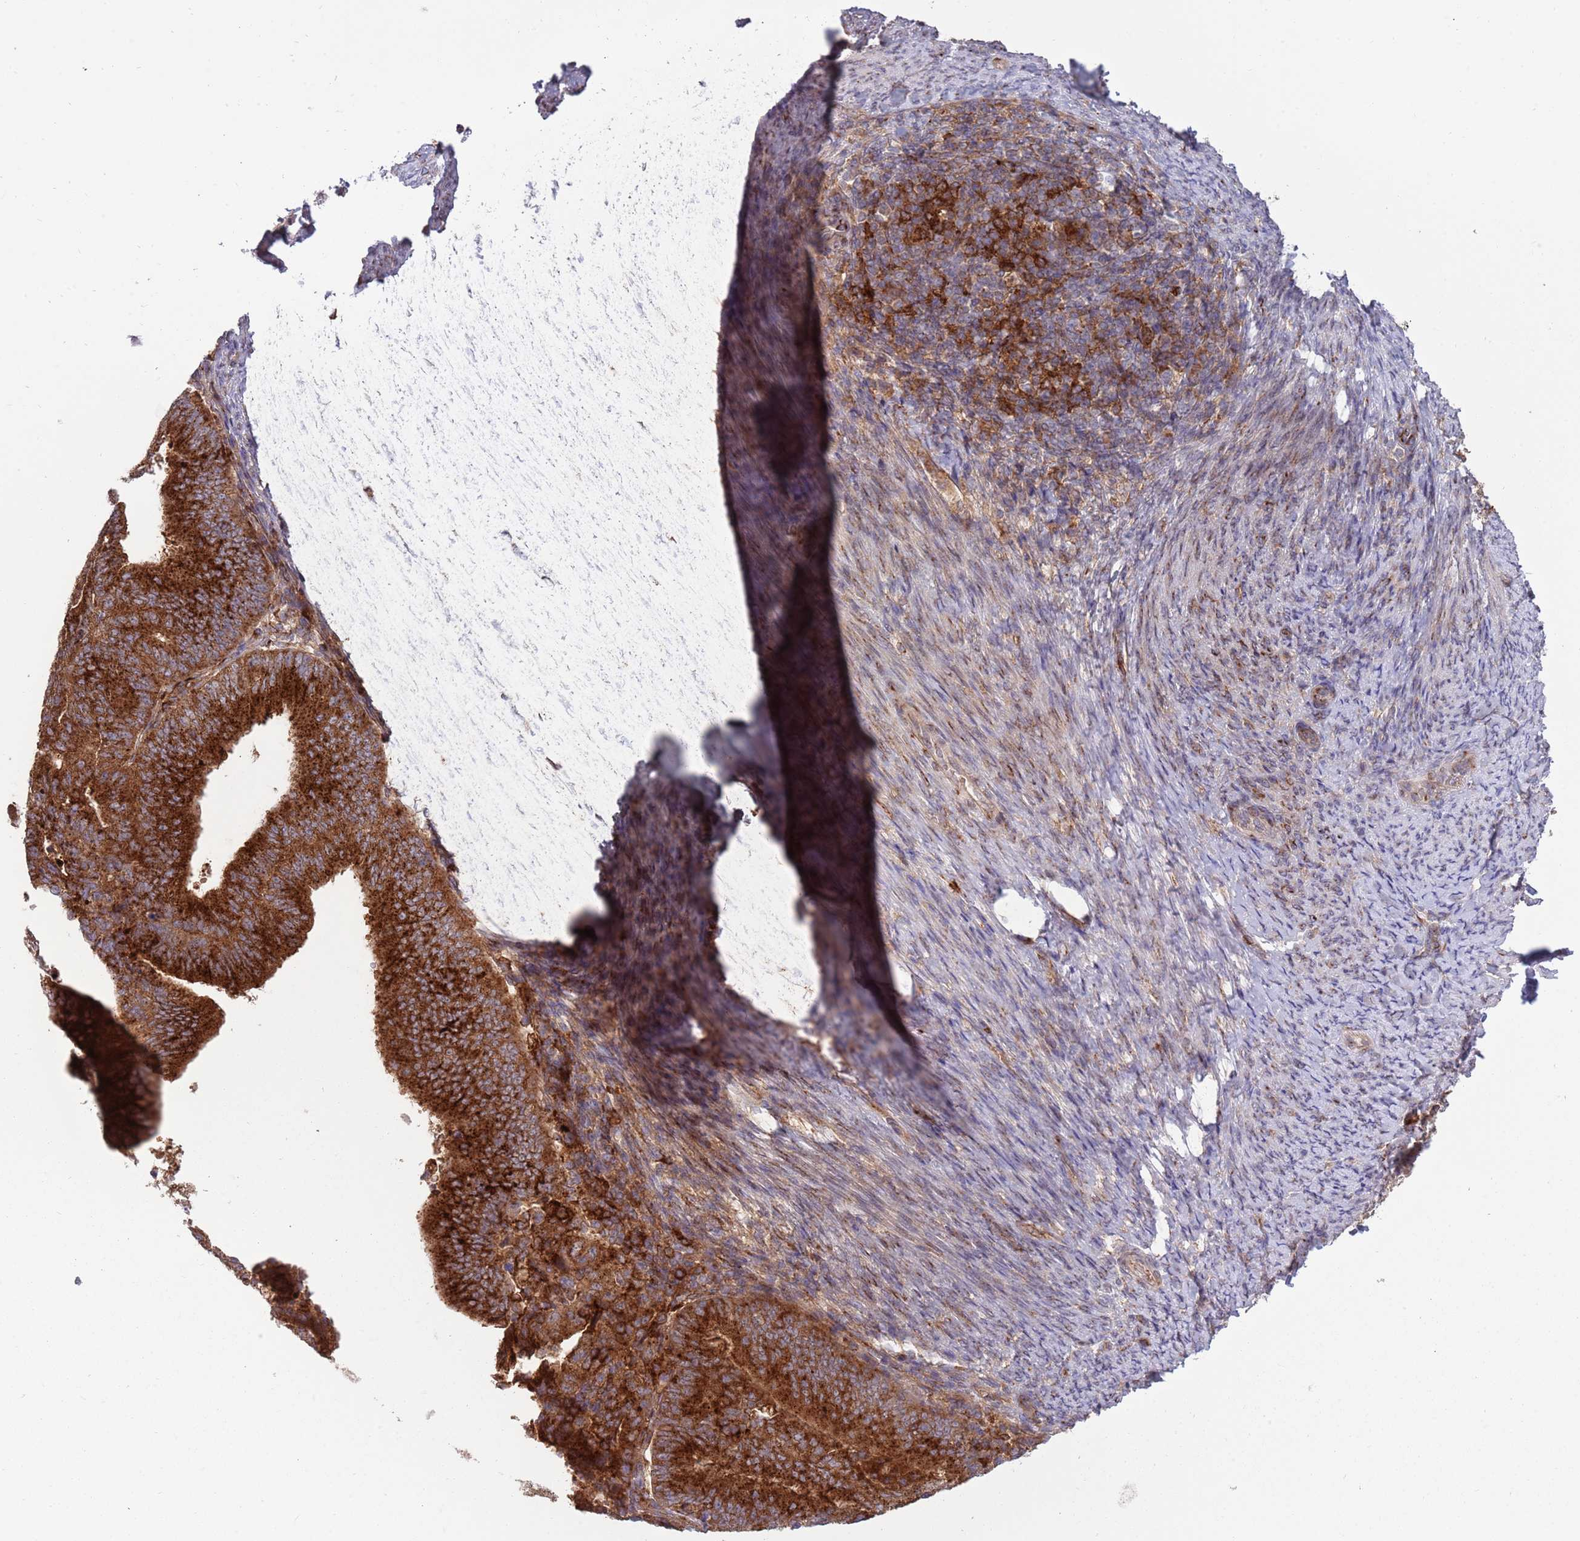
{"staining": {"intensity": "strong", "quantity": ">75%", "location": "cytoplasmic/membranous"}, "tissue": "endometrial cancer", "cell_type": "Tumor cells", "image_type": "cancer", "snomed": [{"axis": "morphology", "description": "Adenocarcinoma, NOS"}, {"axis": "topography", "description": "Endometrium"}], "caption": "Brown immunohistochemical staining in endometrial cancer (adenocarcinoma) reveals strong cytoplasmic/membranous positivity in about >75% of tumor cells.", "gene": "BTBD7", "patient": {"sex": "female", "age": 70}}